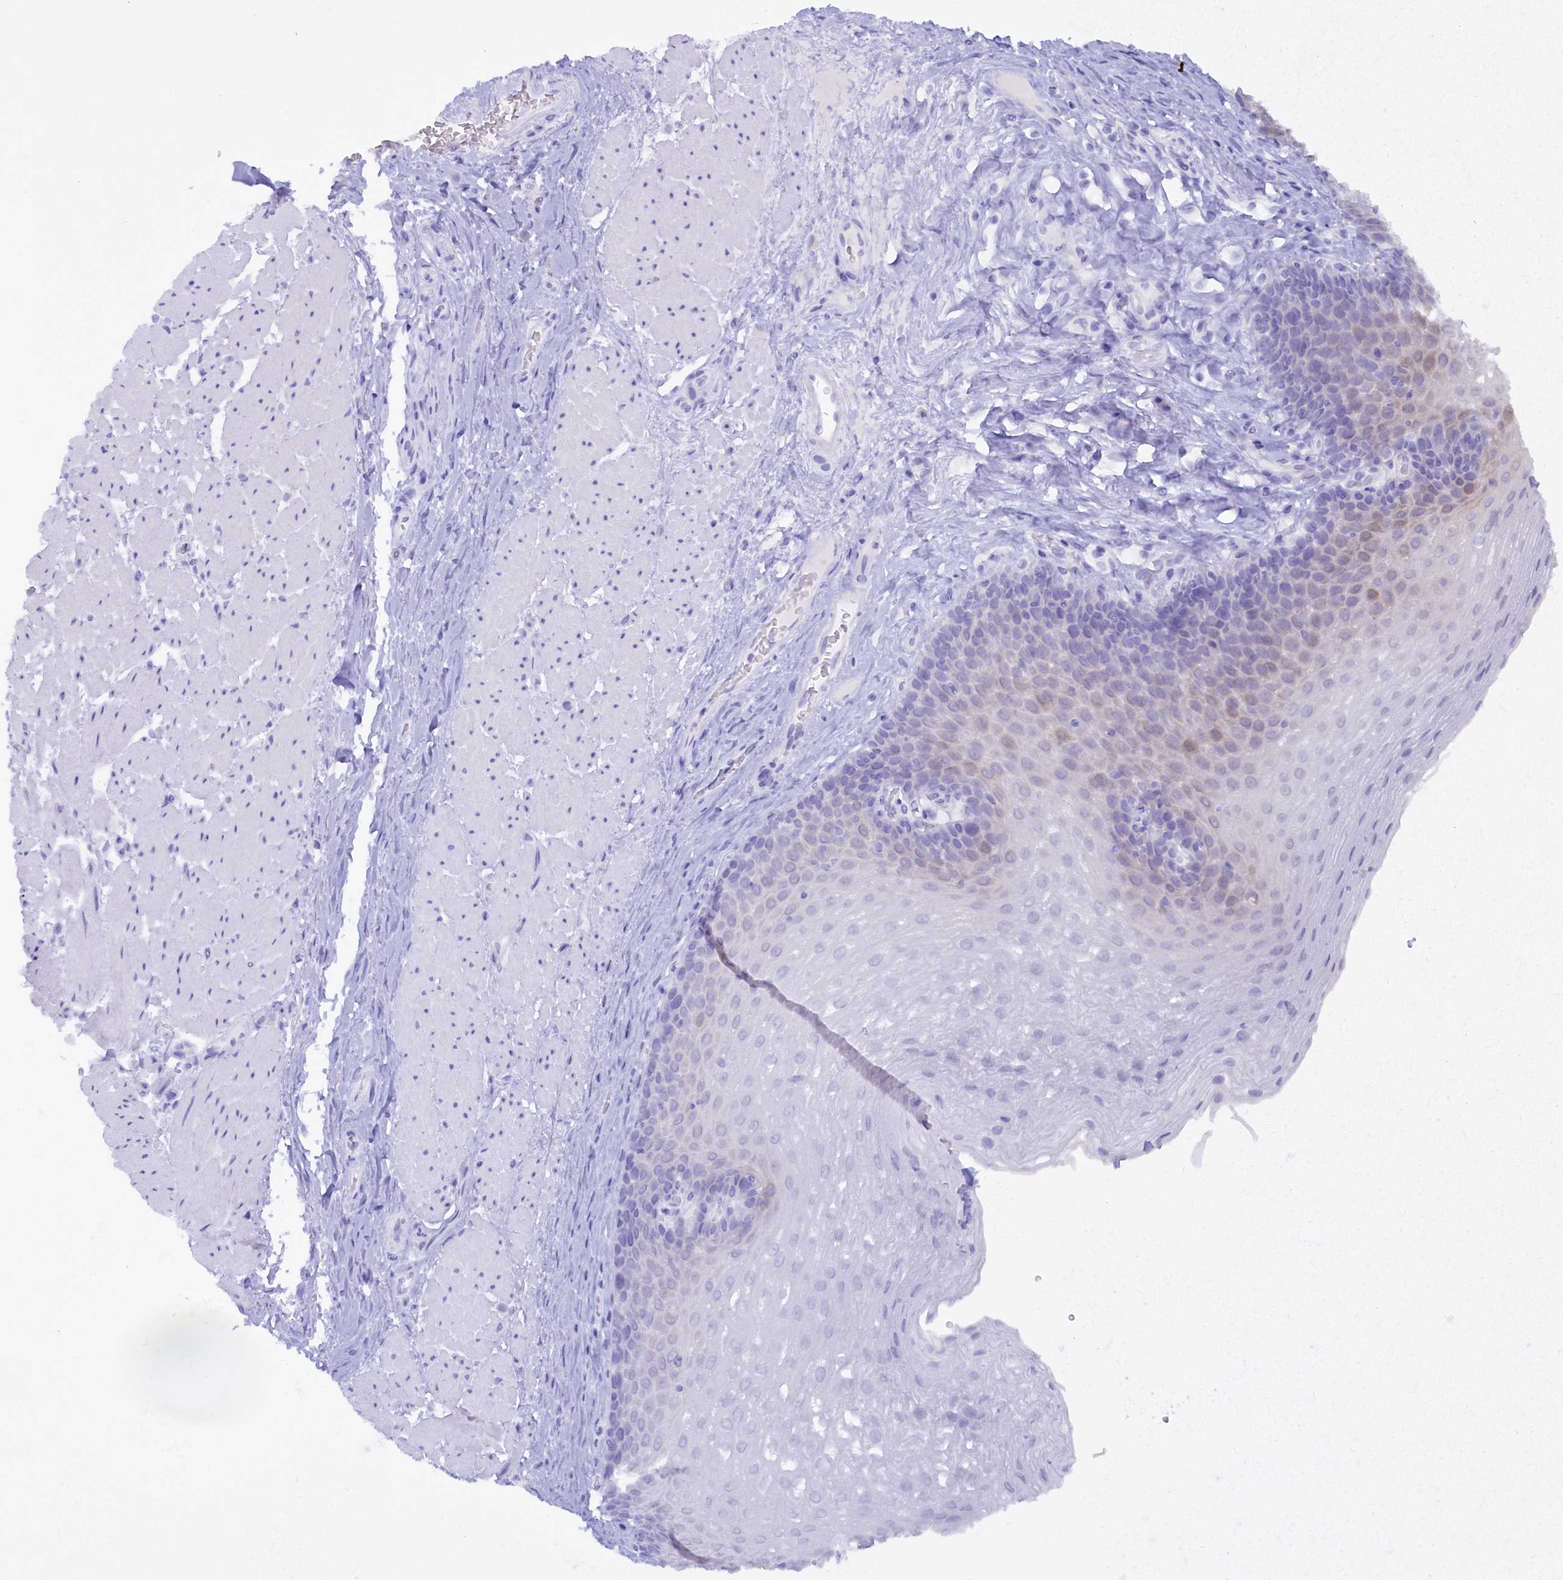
{"staining": {"intensity": "negative", "quantity": "none", "location": "none"}, "tissue": "esophagus", "cell_type": "Squamous epithelial cells", "image_type": "normal", "snomed": [{"axis": "morphology", "description": "Normal tissue, NOS"}, {"axis": "topography", "description": "Esophagus"}], "caption": "High power microscopy histopathology image of an IHC photomicrograph of normal esophagus, revealing no significant expression in squamous epithelial cells. (Immunohistochemistry (ihc), brightfield microscopy, high magnification).", "gene": "ZSWIM4", "patient": {"sex": "female", "age": 66}}